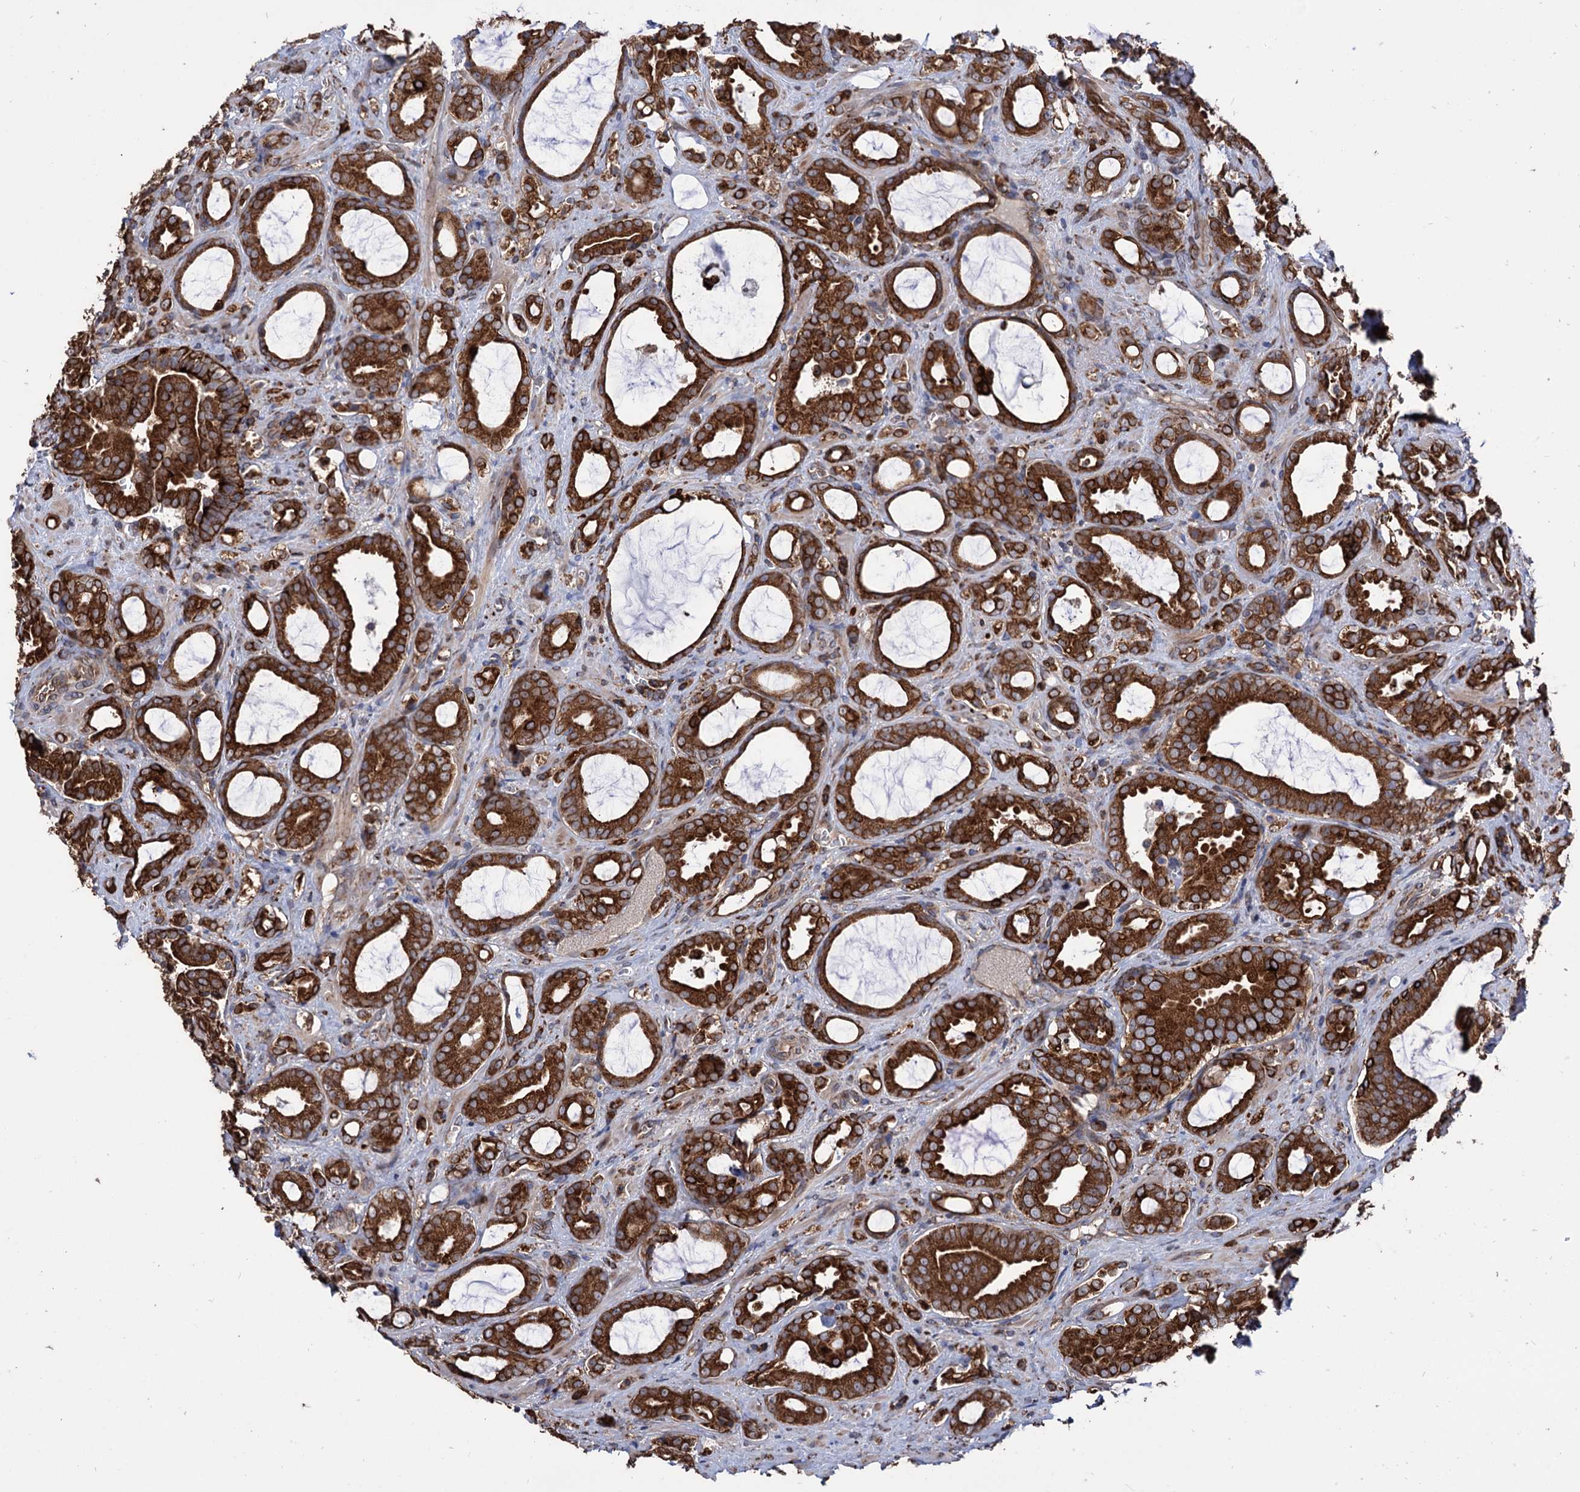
{"staining": {"intensity": "strong", "quantity": ">75%", "location": "cytoplasmic/membranous"}, "tissue": "prostate cancer", "cell_type": "Tumor cells", "image_type": "cancer", "snomed": [{"axis": "morphology", "description": "Adenocarcinoma, High grade"}, {"axis": "topography", "description": "Prostate"}], "caption": "Strong cytoplasmic/membranous positivity is identified in about >75% of tumor cells in prostate cancer (adenocarcinoma (high-grade)). (IHC, brightfield microscopy, high magnification).", "gene": "CDAN1", "patient": {"sex": "male", "age": 72}}